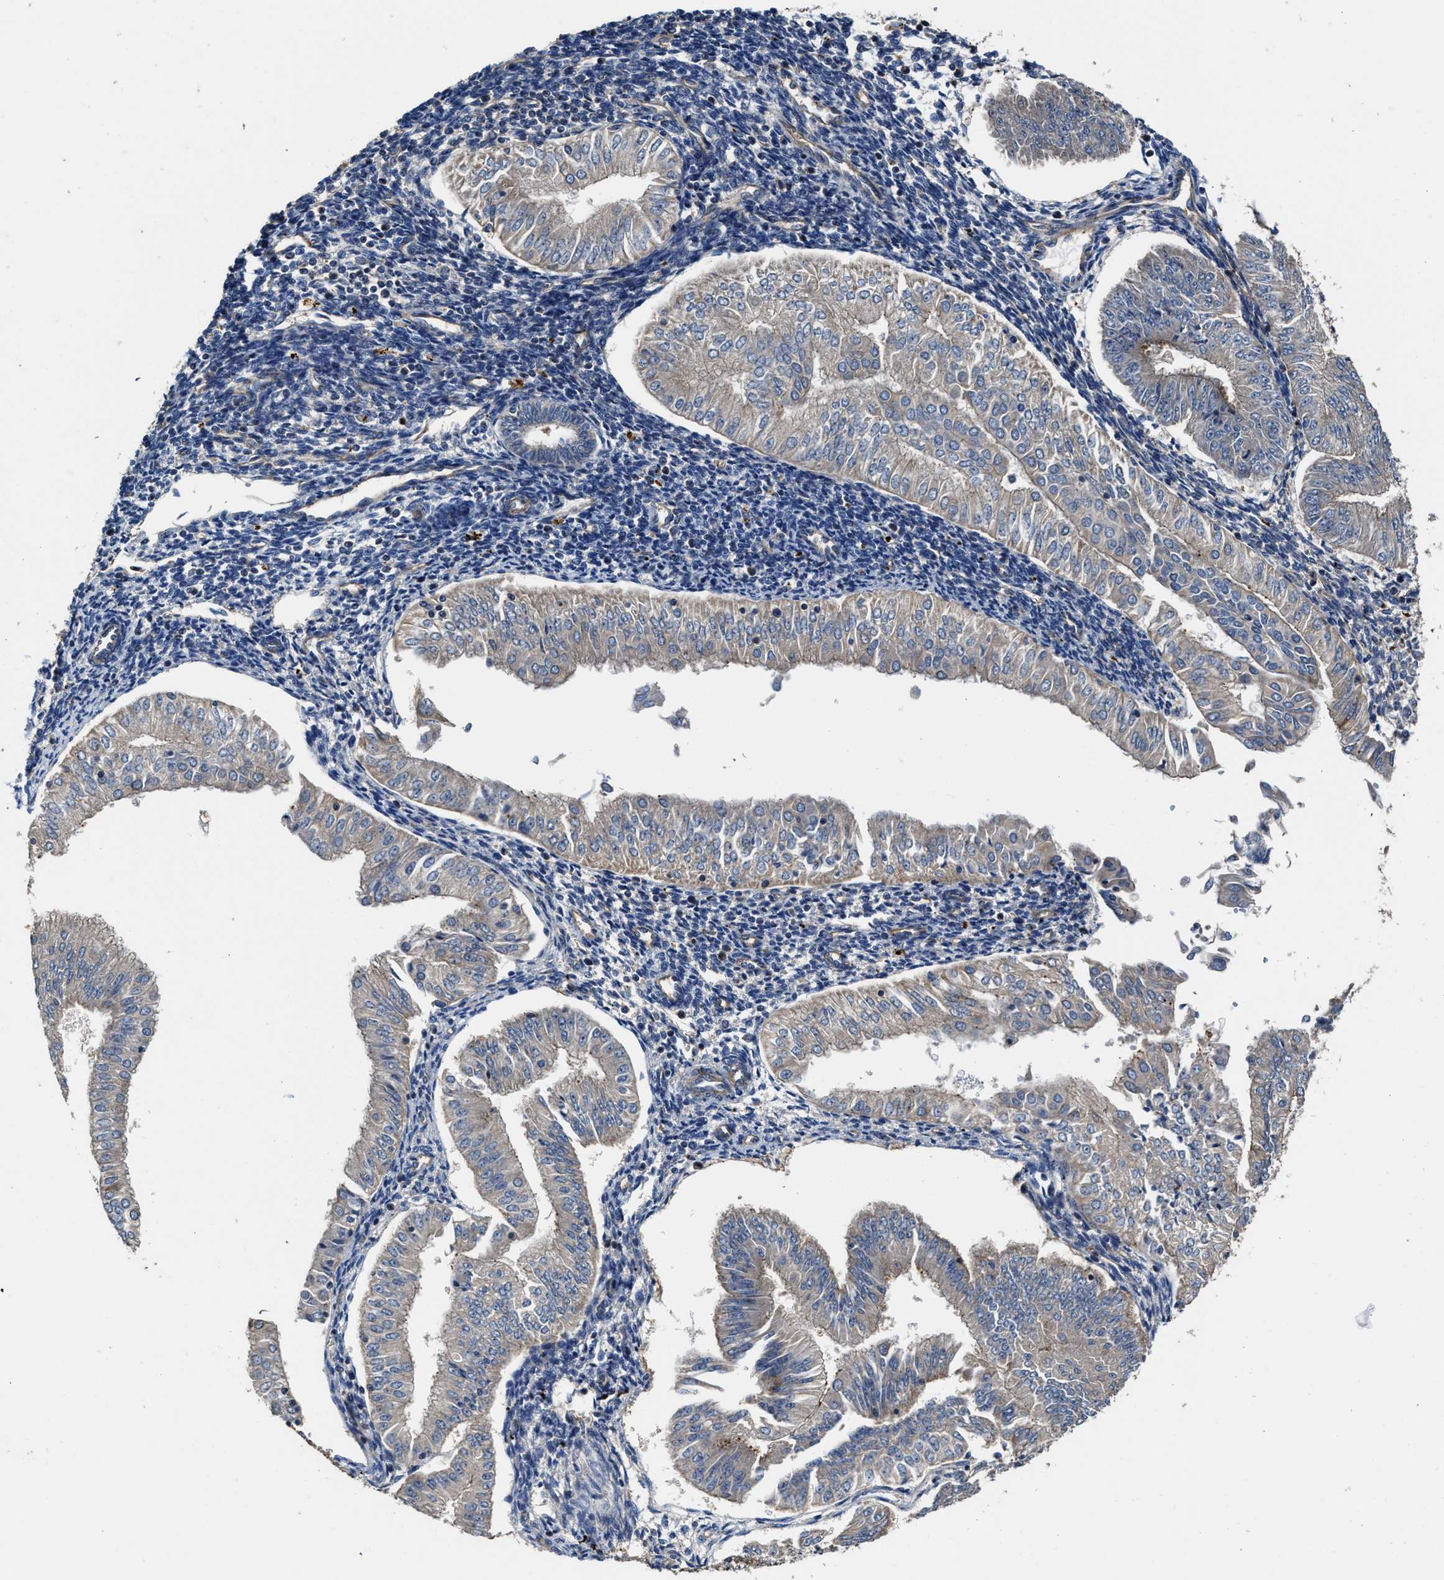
{"staining": {"intensity": "negative", "quantity": "none", "location": "none"}, "tissue": "endometrial cancer", "cell_type": "Tumor cells", "image_type": "cancer", "snomed": [{"axis": "morphology", "description": "Normal tissue, NOS"}, {"axis": "morphology", "description": "Adenocarcinoma, NOS"}, {"axis": "topography", "description": "Endometrium"}], "caption": "Tumor cells are negative for brown protein staining in adenocarcinoma (endometrial). The staining was performed using DAB to visualize the protein expression in brown, while the nuclei were stained in blue with hematoxylin (Magnification: 20x).", "gene": "PTAR1", "patient": {"sex": "female", "age": 53}}